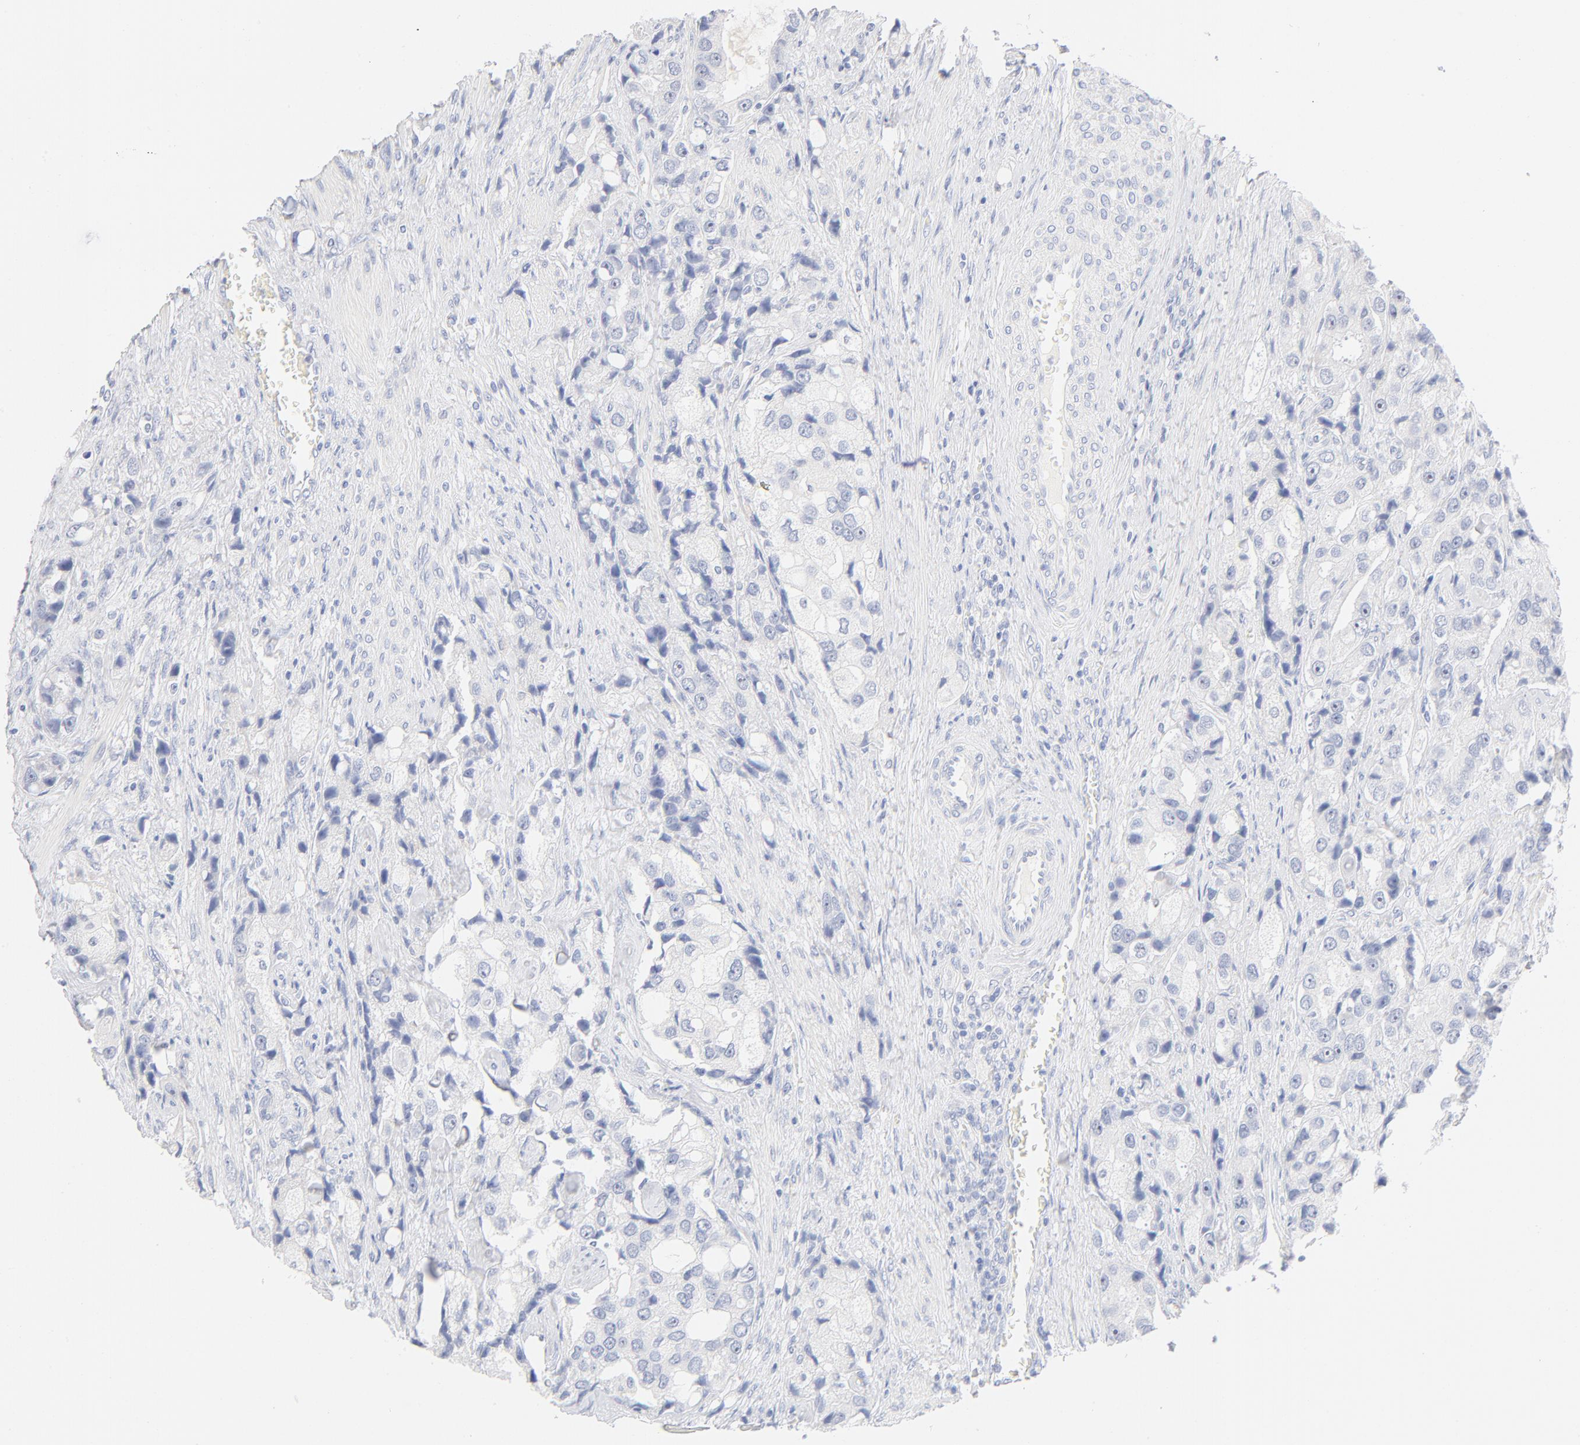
{"staining": {"intensity": "negative", "quantity": "none", "location": "none"}, "tissue": "prostate cancer", "cell_type": "Tumor cells", "image_type": "cancer", "snomed": [{"axis": "morphology", "description": "Adenocarcinoma, High grade"}, {"axis": "topography", "description": "Prostate"}], "caption": "This image is of prostate cancer (adenocarcinoma (high-grade)) stained with IHC to label a protein in brown with the nuclei are counter-stained blue. There is no expression in tumor cells.", "gene": "ONECUT1", "patient": {"sex": "male", "age": 63}}